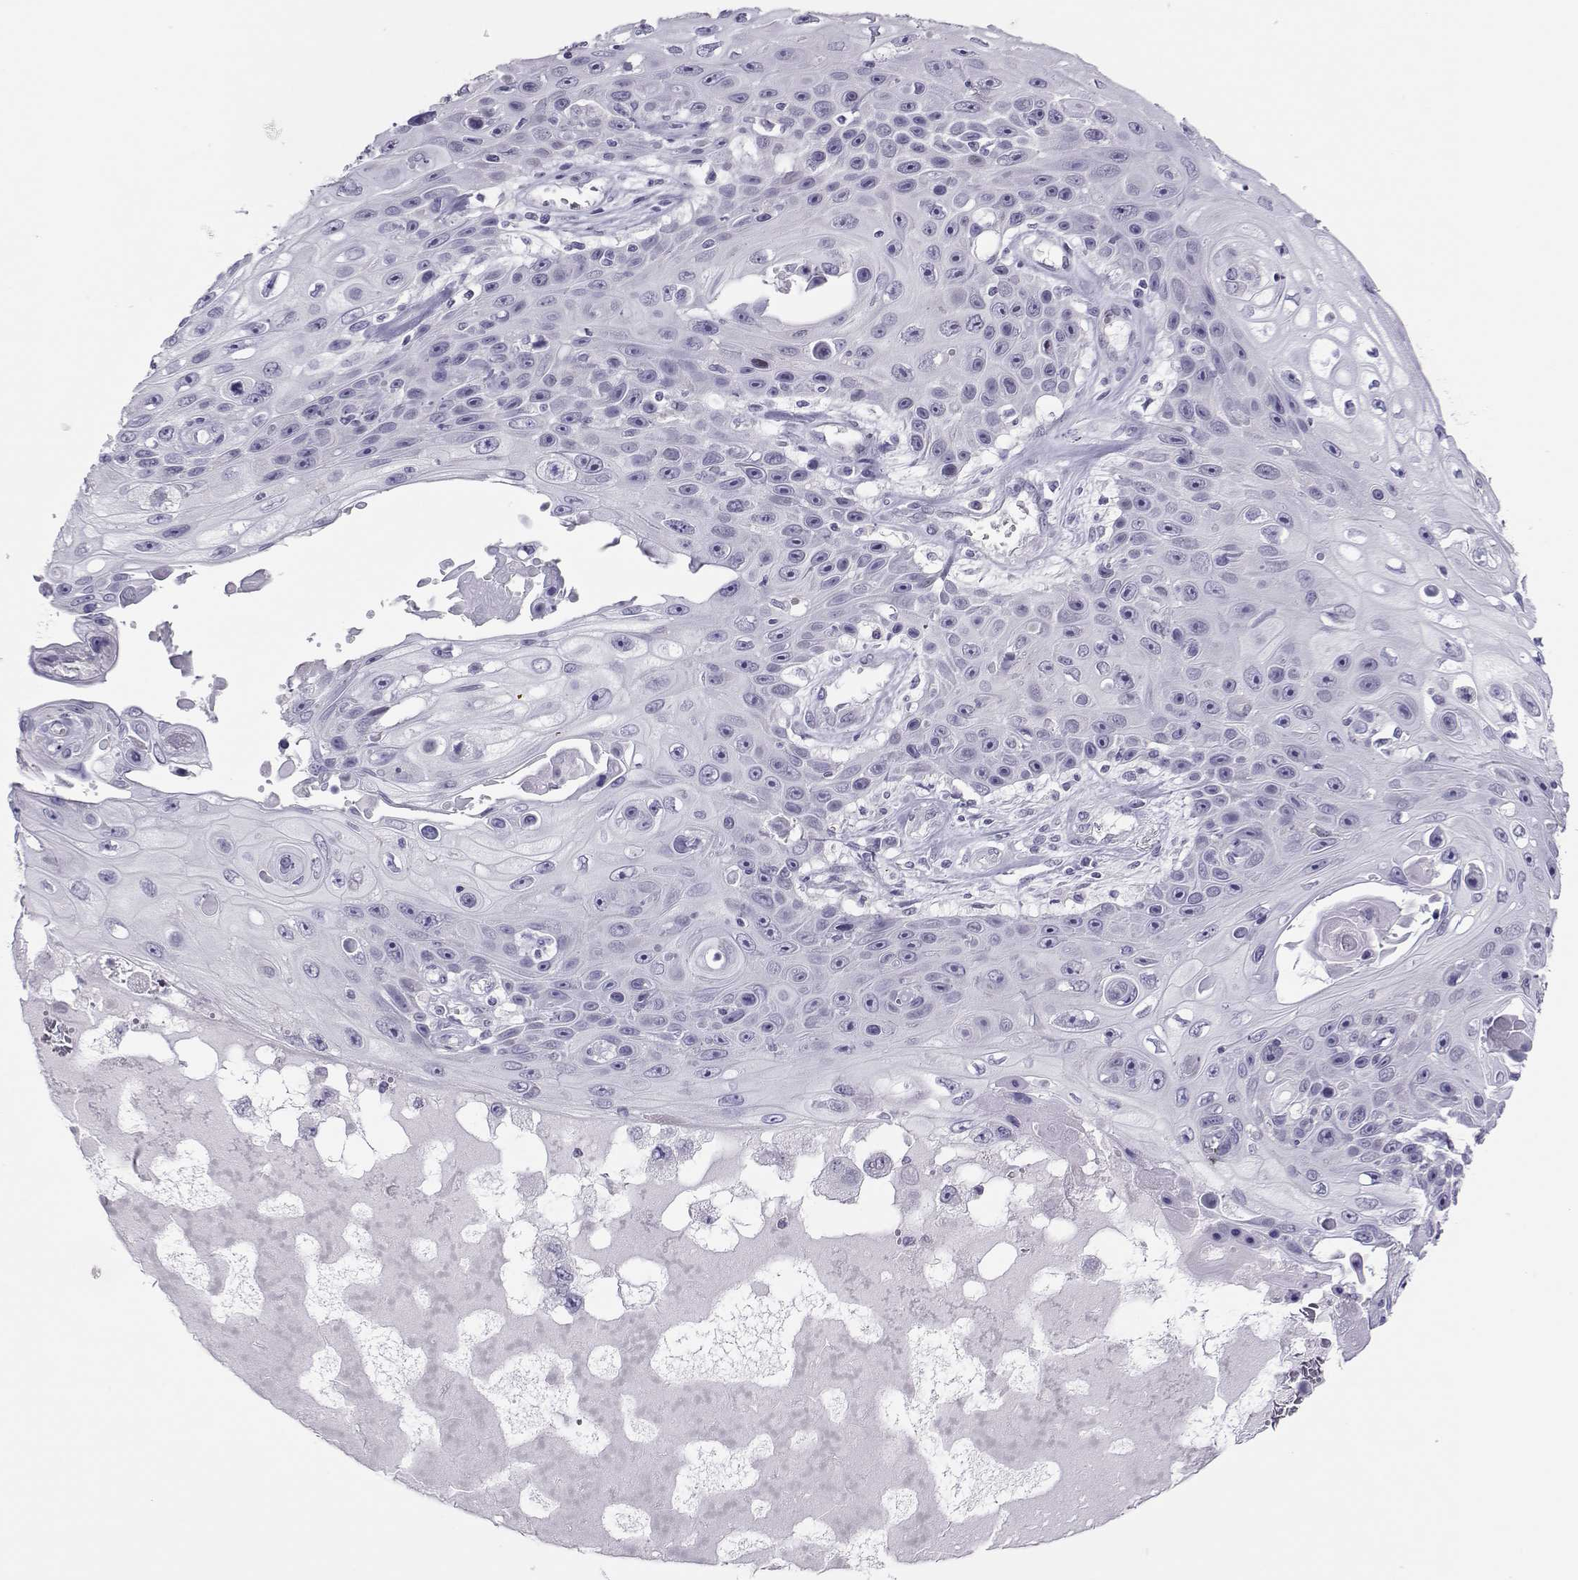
{"staining": {"intensity": "negative", "quantity": "none", "location": "none"}, "tissue": "skin cancer", "cell_type": "Tumor cells", "image_type": "cancer", "snomed": [{"axis": "morphology", "description": "Squamous cell carcinoma, NOS"}, {"axis": "topography", "description": "Skin"}], "caption": "The micrograph shows no significant staining in tumor cells of skin cancer (squamous cell carcinoma).", "gene": "TRPM7", "patient": {"sex": "male", "age": 82}}